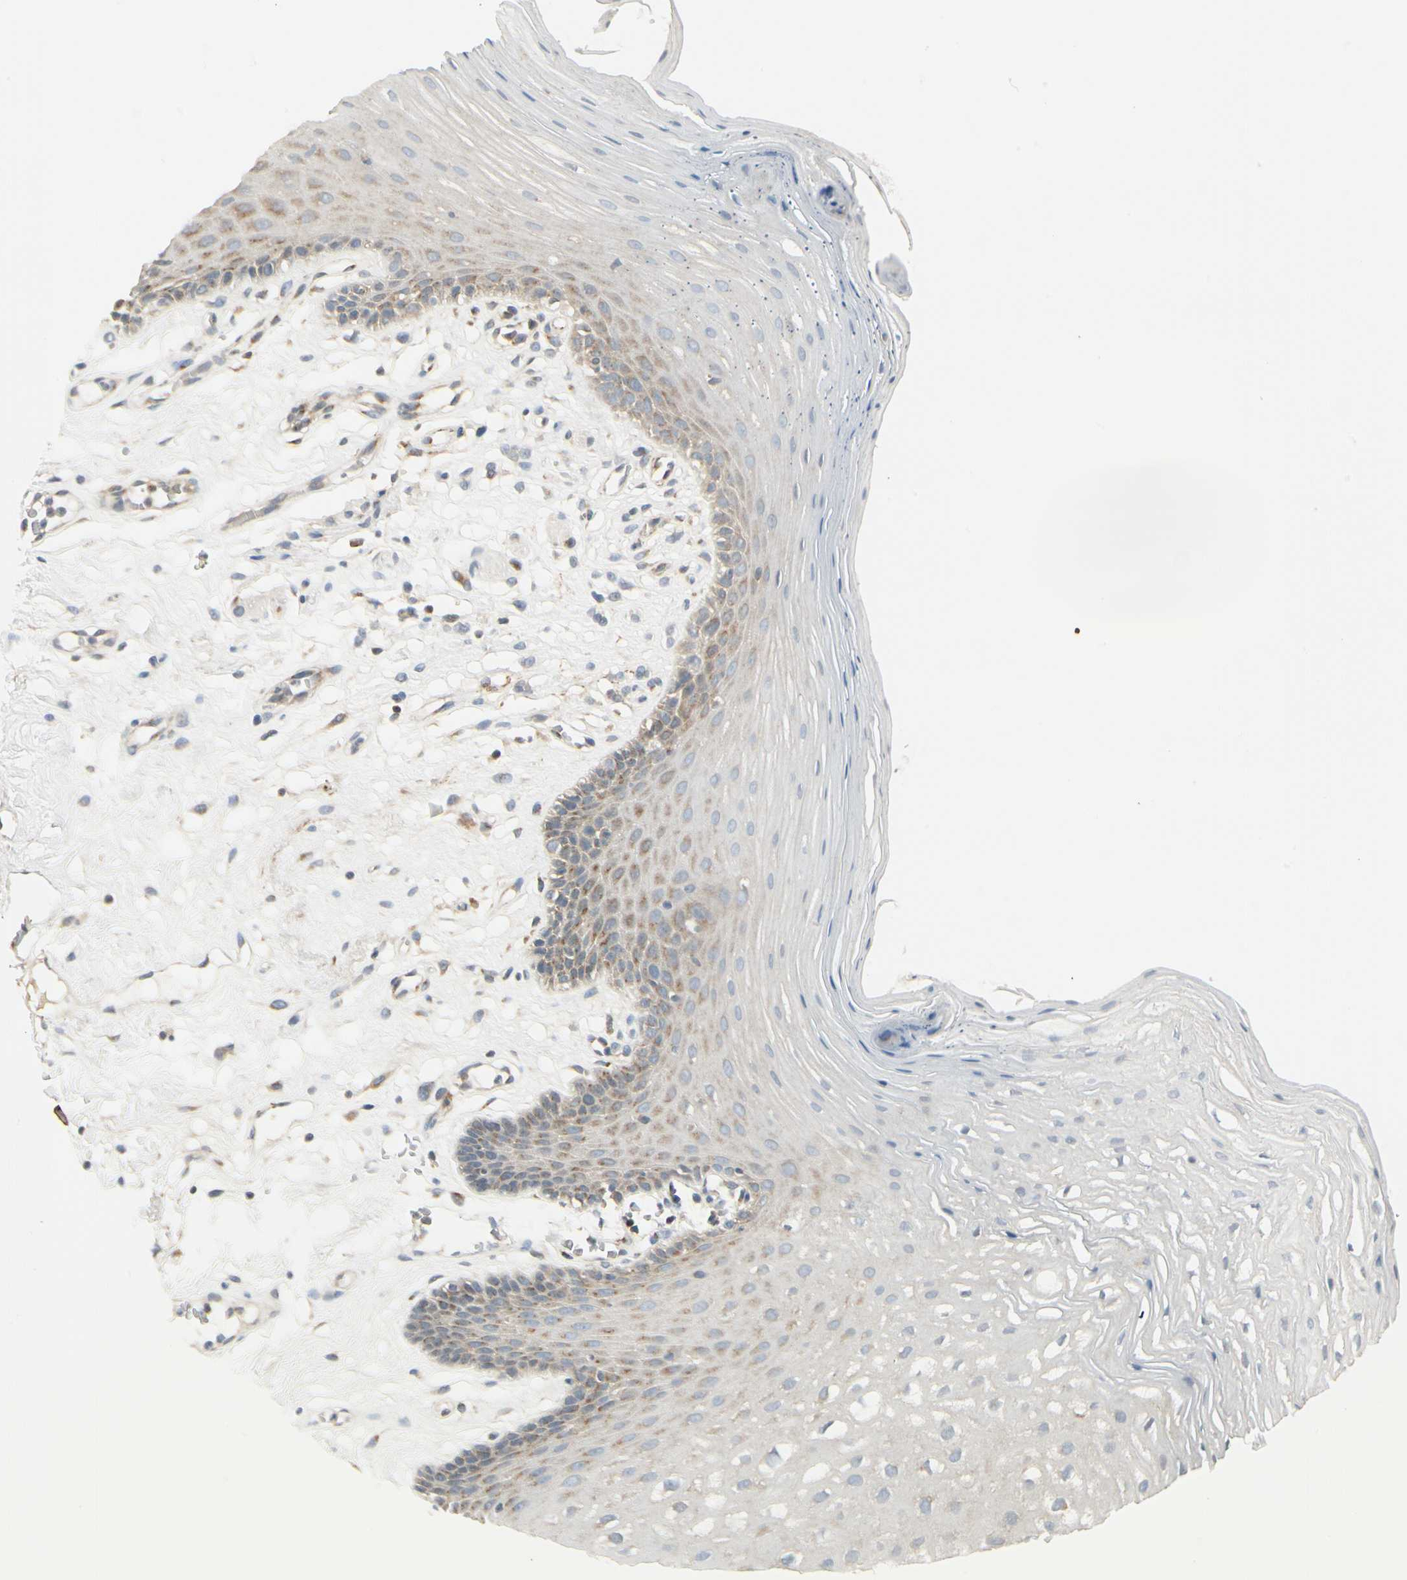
{"staining": {"intensity": "weak", "quantity": "25%-75%", "location": "cytoplasmic/membranous"}, "tissue": "oral mucosa", "cell_type": "Squamous epithelial cells", "image_type": "normal", "snomed": [{"axis": "morphology", "description": "Normal tissue, NOS"}, {"axis": "morphology", "description": "Squamous cell carcinoma, NOS"}, {"axis": "topography", "description": "Skeletal muscle"}, {"axis": "topography", "description": "Oral tissue"}, {"axis": "topography", "description": "Head-Neck"}], "caption": "A low amount of weak cytoplasmic/membranous positivity is present in approximately 25%-75% of squamous epithelial cells in unremarkable oral mucosa. The staining was performed using DAB to visualize the protein expression in brown, while the nuclei were stained in blue with hematoxylin (Magnification: 20x).", "gene": "MANSC1", "patient": {"sex": "male", "age": 71}}